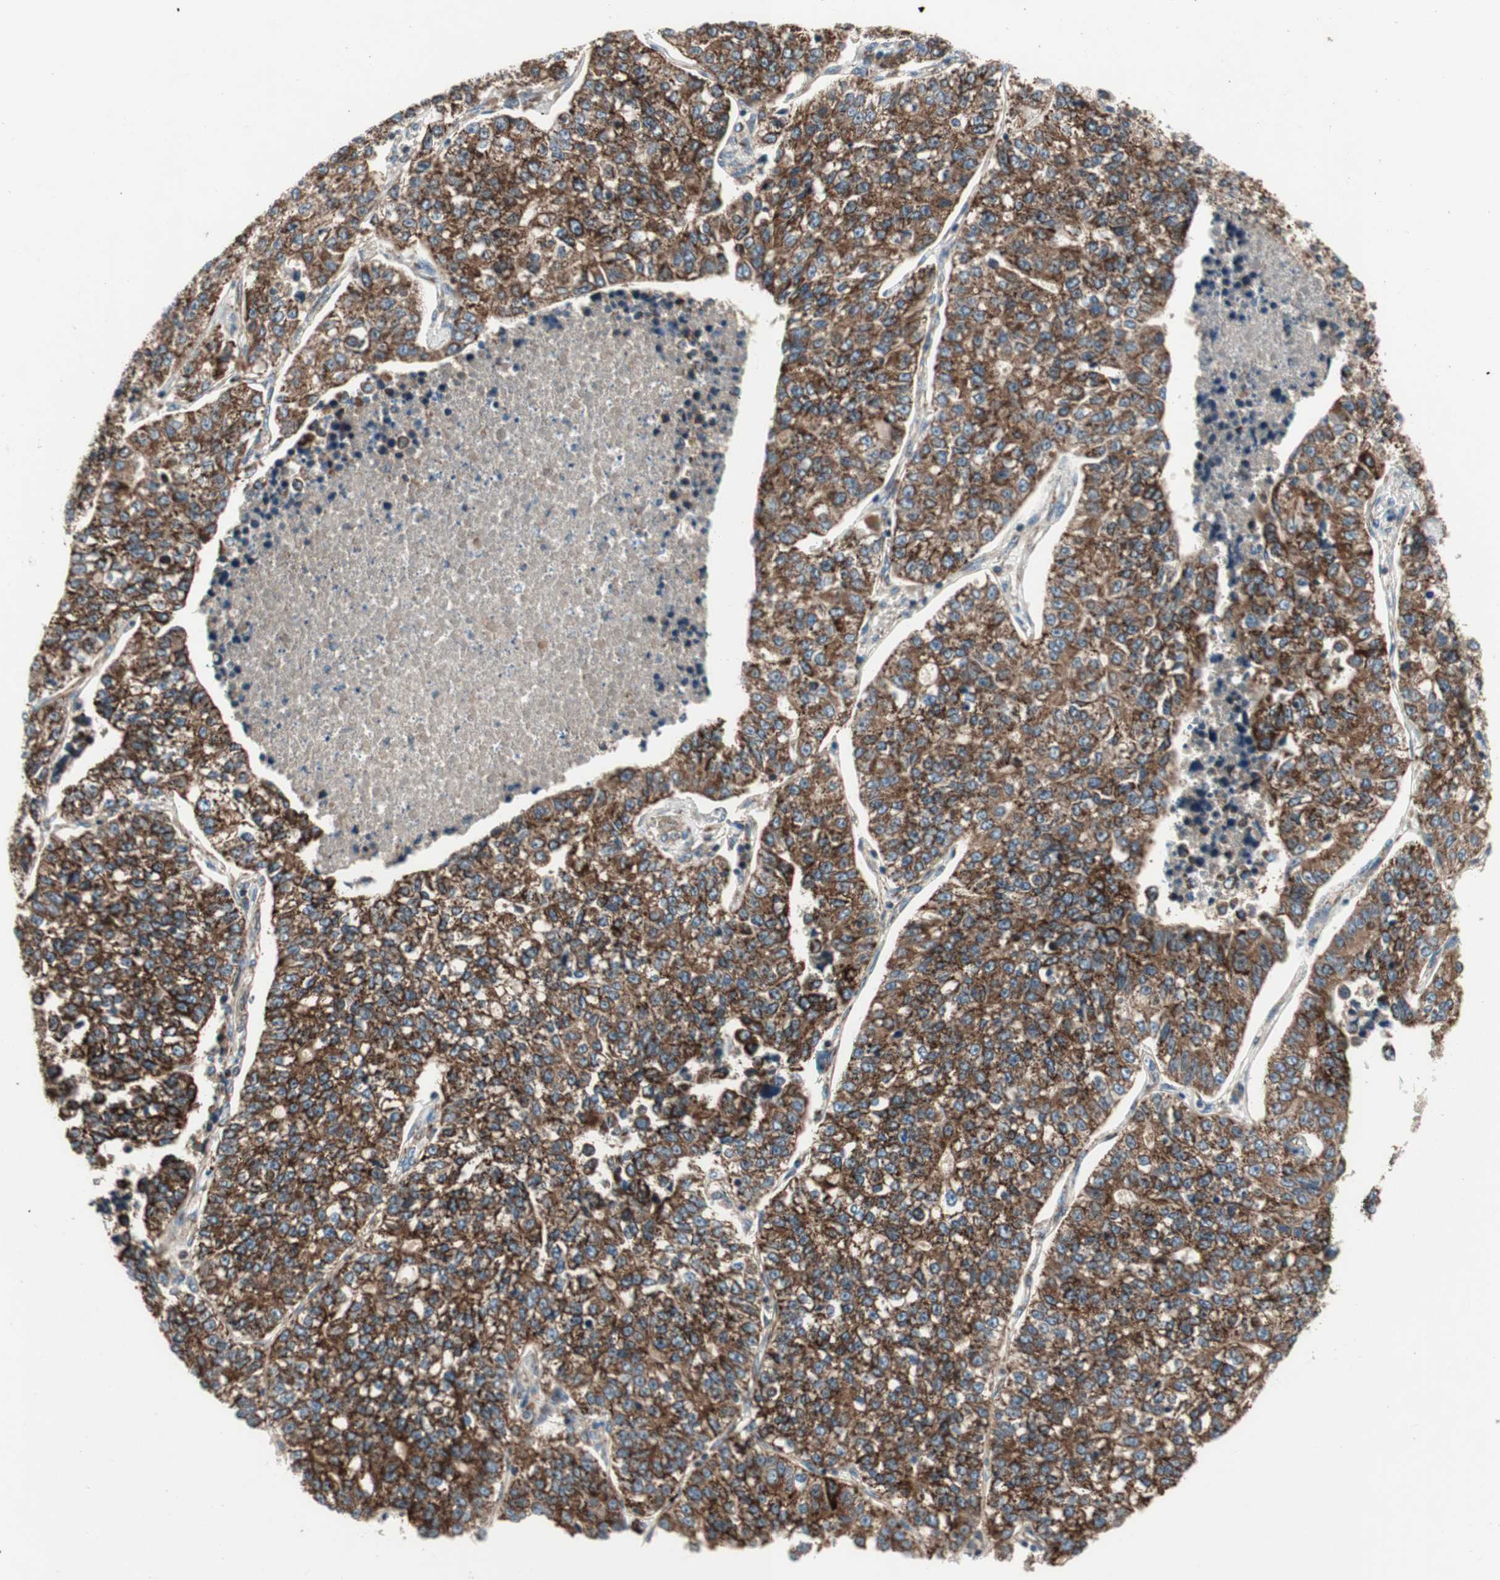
{"staining": {"intensity": "strong", "quantity": ">75%", "location": "cytoplasmic/membranous"}, "tissue": "lung cancer", "cell_type": "Tumor cells", "image_type": "cancer", "snomed": [{"axis": "morphology", "description": "Adenocarcinoma, NOS"}, {"axis": "topography", "description": "Lung"}], "caption": "Strong cytoplasmic/membranous positivity for a protein is present in approximately >75% of tumor cells of lung cancer using immunohistochemistry (IHC).", "gene": "AKAP1", "patient": {"sex": "male", "age": 49}}